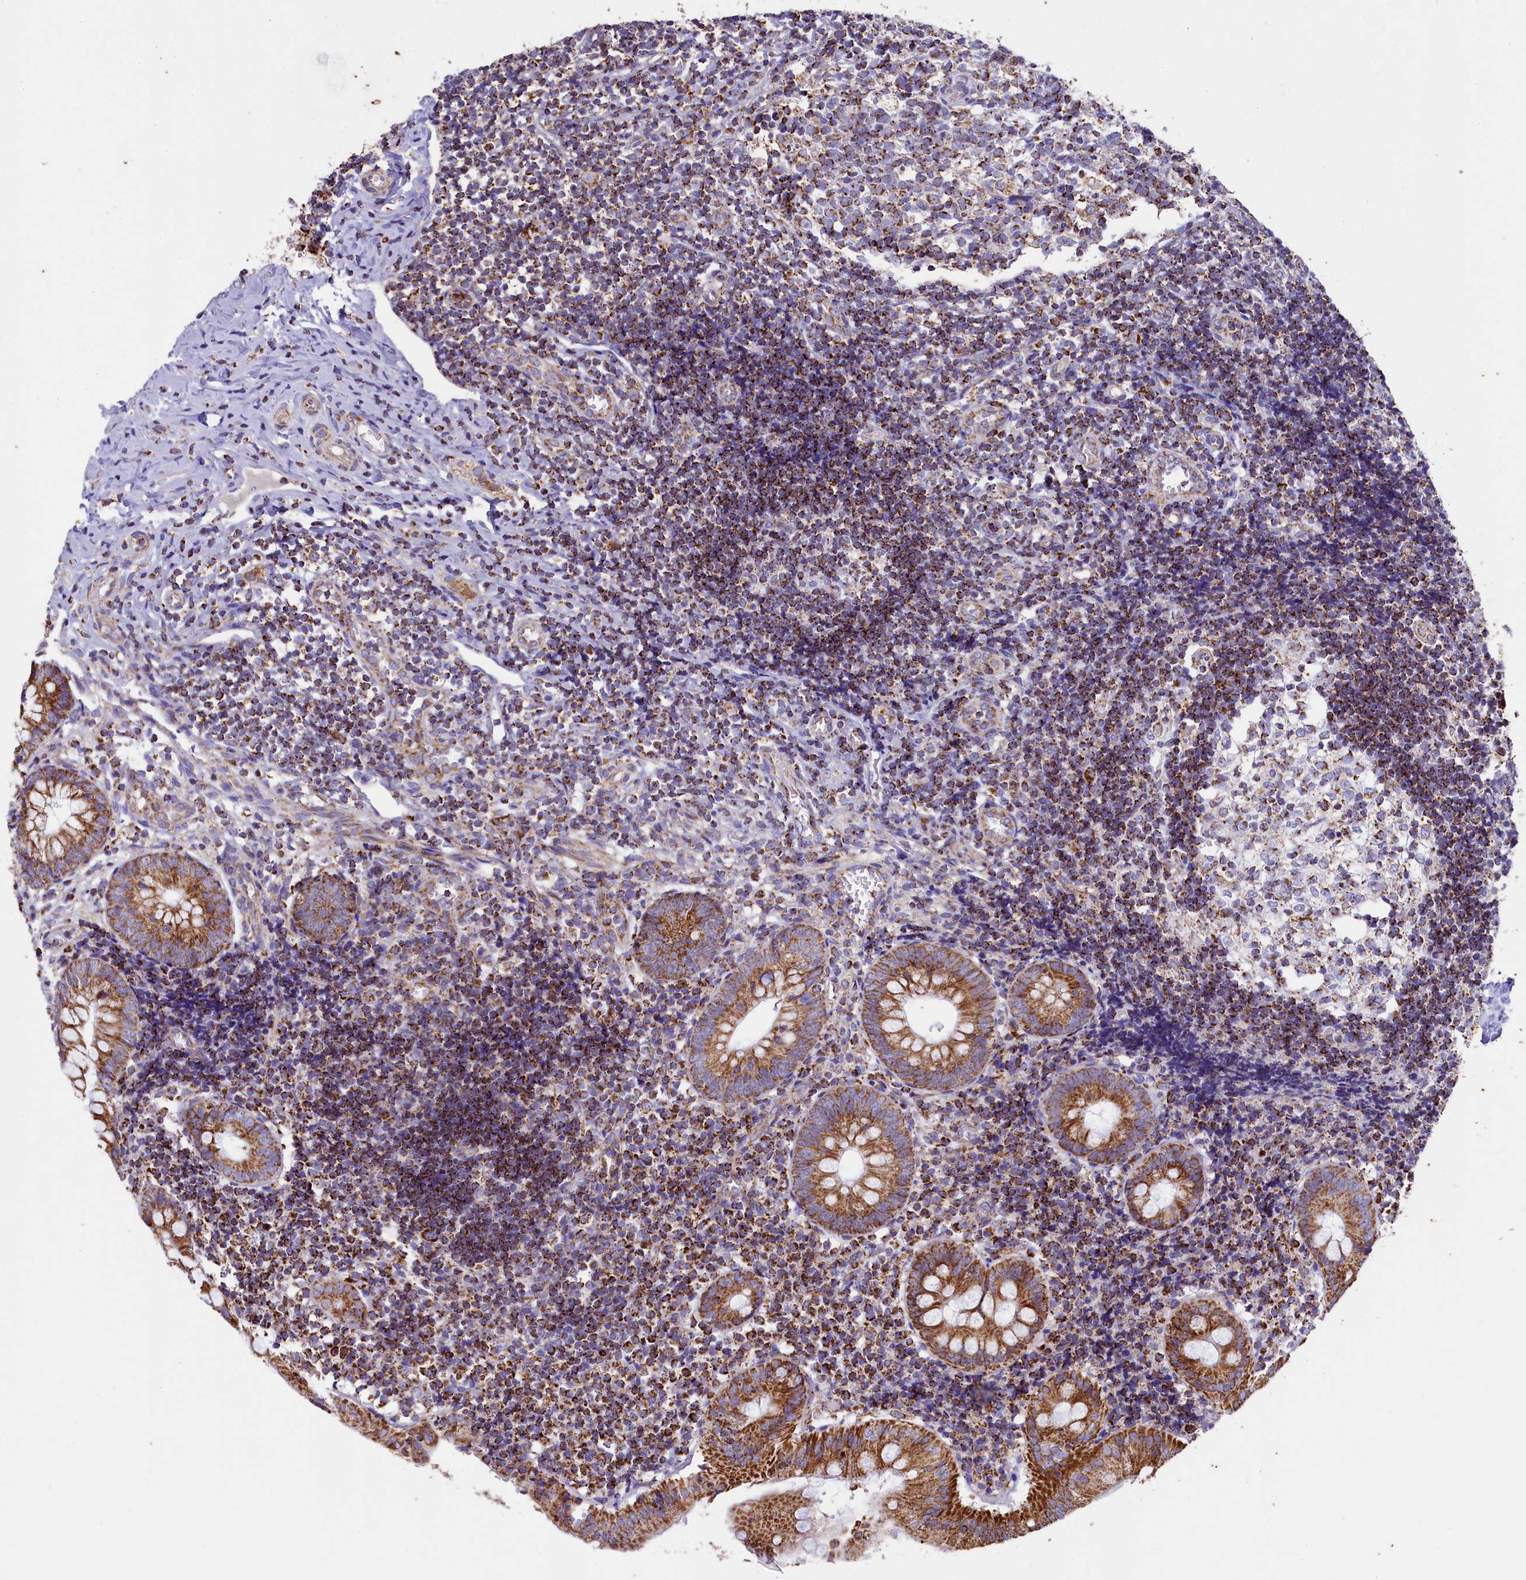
{"staining": {"intensity": "moderate", "quantity": ">75%", "location": "cytoplasmic/membranous"}, "tissue": "appendix", "cell_type": "Glandular cells", "image_type": "normal", "snomed": [{"axis": "morphology", "description": "Normal tissue, NOS"}, {"axis": "topography", "description": "Appendix"}], "caption": "This image shows IHC staining of benign appendix, with medium moderate cytoplasmic/membranous expression in about >75% of glandular cells.", "gene": "IDH3A", "patient": {"sex": "male", "age": 8}}